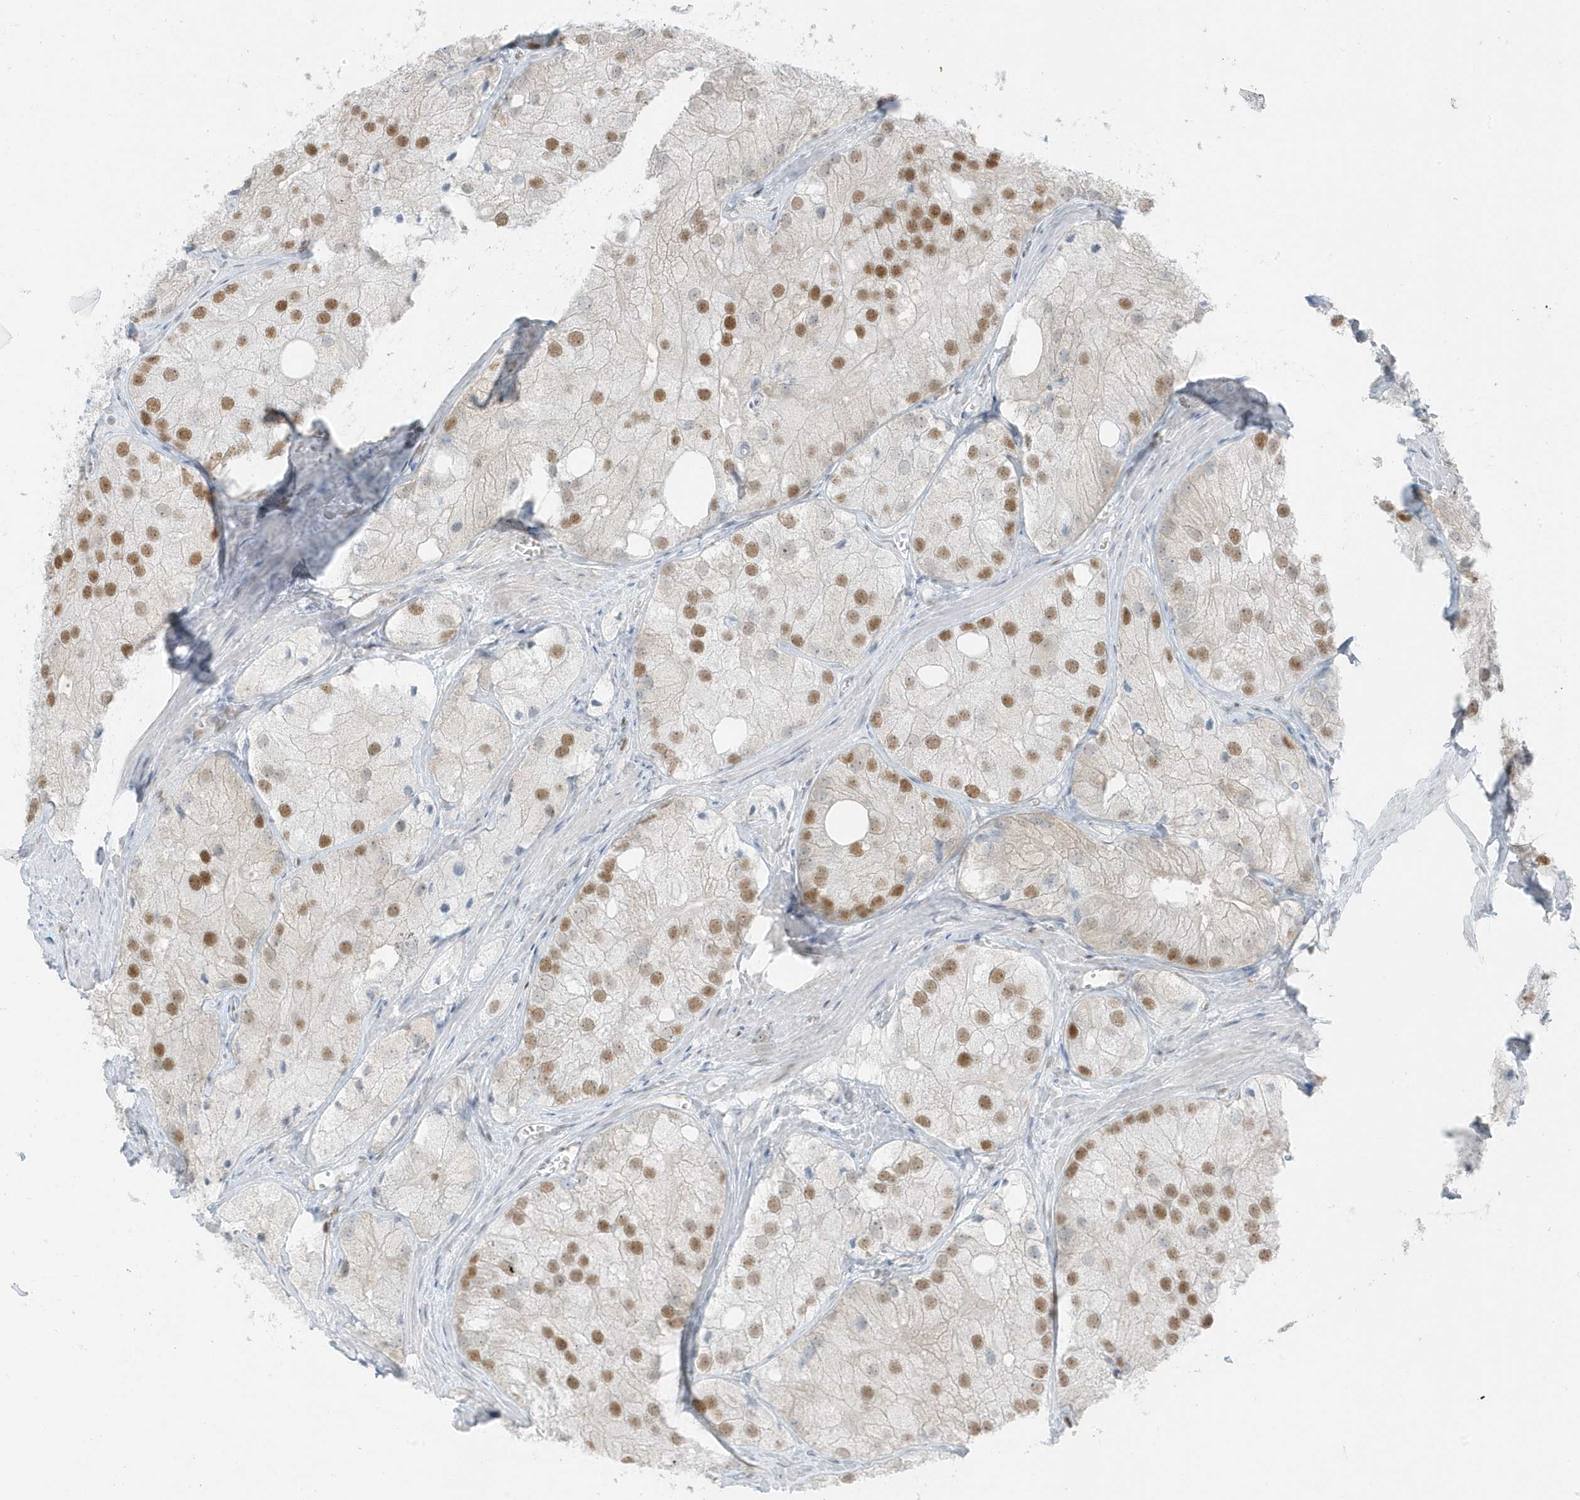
{"staining": {"intensity": "moderate", "quantity": ">75%", "location": "nuclear"}, "tissue": "prostate cancer", "cell_type": "Tumor cells", "image_type": "cancer", "snomed": [{"axis": "morphology", "description": "Adenocarcinoma, Low grade"}, {"axis": "topography", "description": "Prostate"}], "caption": "Immunohistochemical staining of prostate low-grade adenocarcinoma exhibits medium levels of moderate nuclear expression in approximately >75% of tumor cells.", "gene": "SMIM34", "patient": {"sex": "male", "age": 69}}